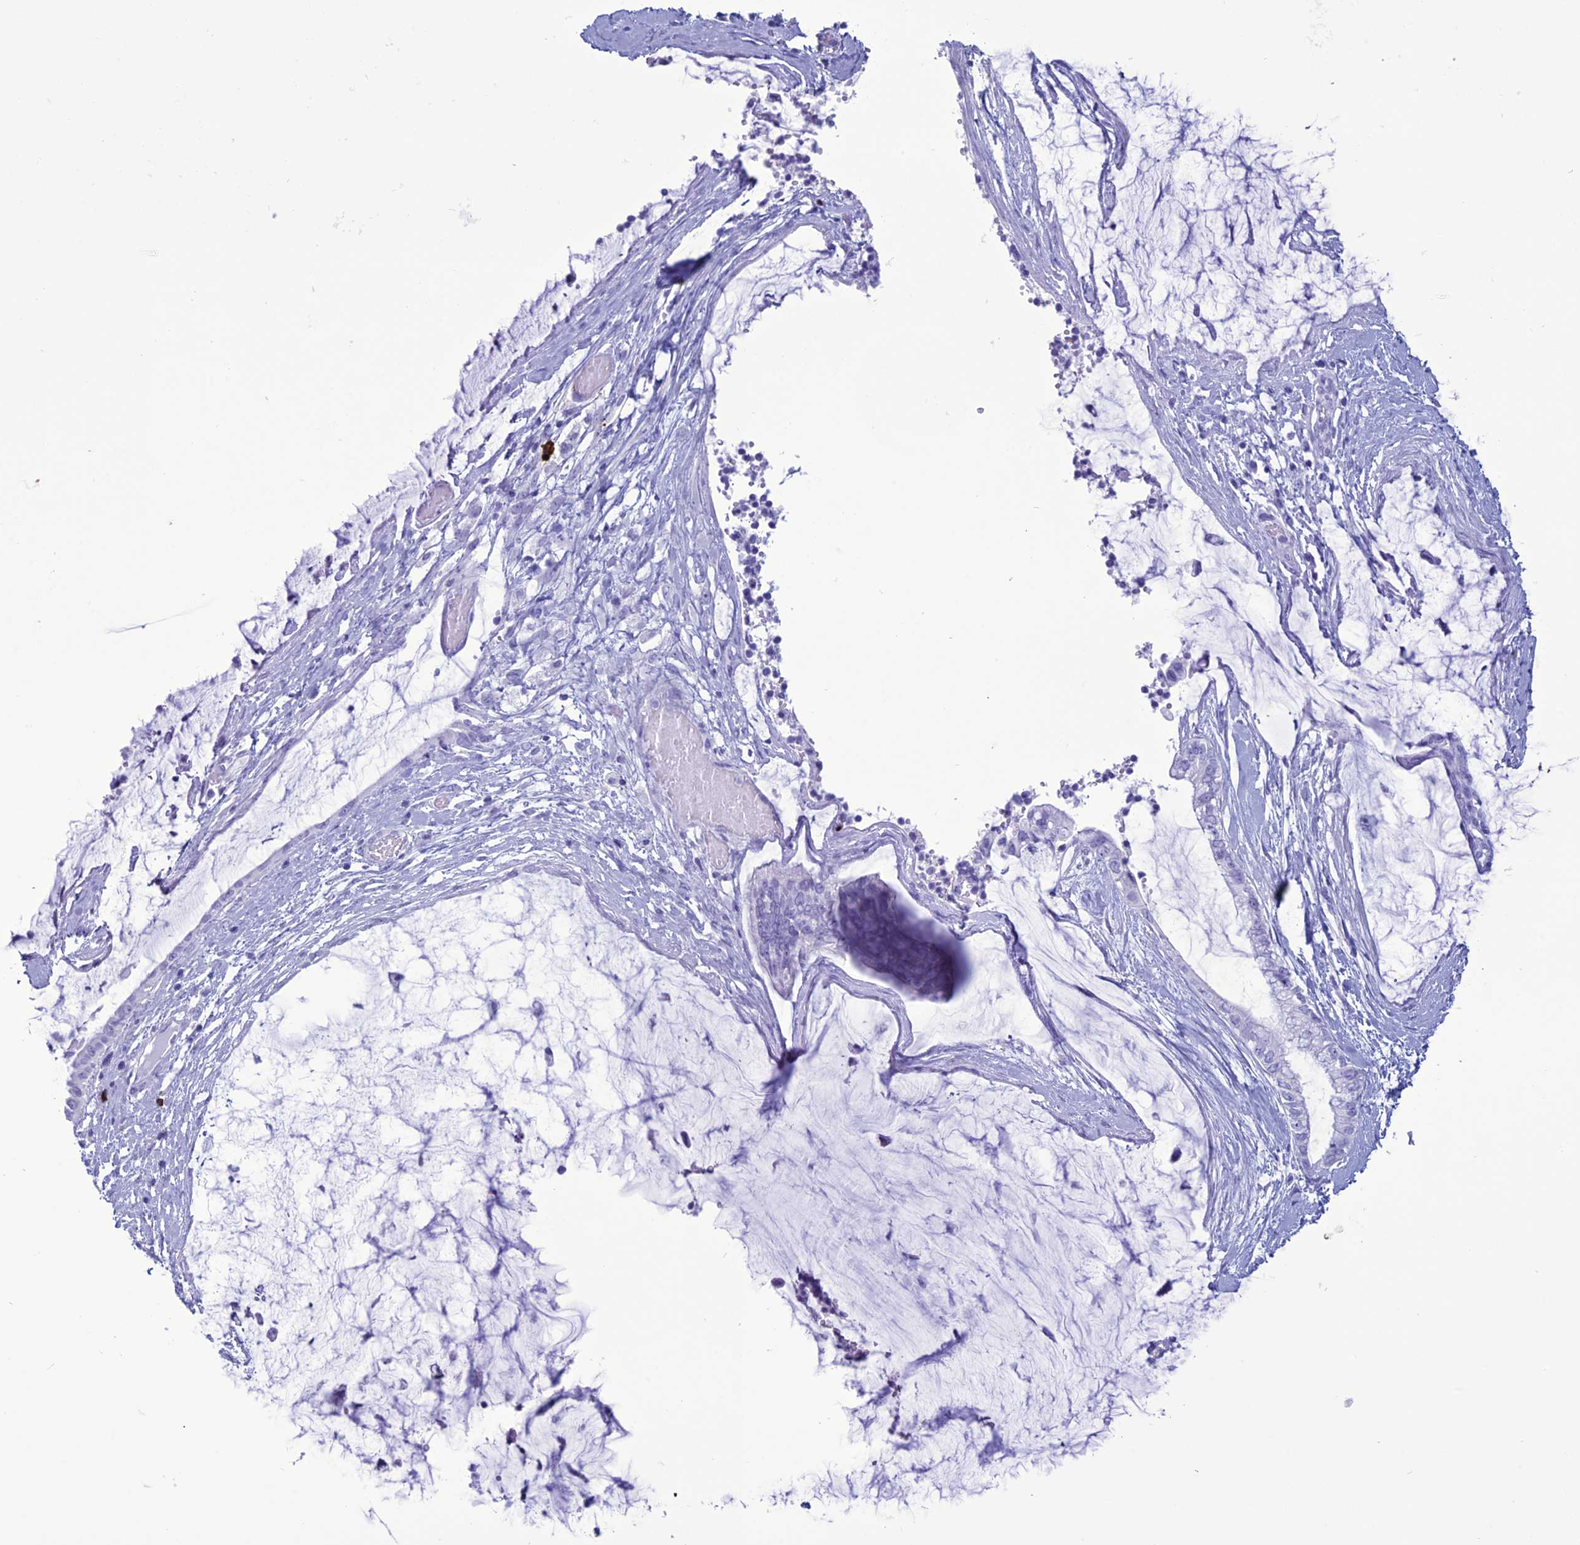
{"staining": {"intensity": "negative", "quantity": "none", "location": "none"}, "tissue": "ovarian cancer", "cell_type": "Tumor cells", "image_type": "cancer", "snomed": [{"axis": "morphology", "description": "Cystadenocarcinoma, mucinous, NOS"}, {"axis": "topography", "description": "Ovary"}], "caption": "Ovarian cancer (mucinous cystadenocarcinoma) was stained to show a protein in brown. There is no significant positivity in tumor cells. The staining is performed using DAB brown chromogen with nuclei counter-stained in using hematoxylin.", "gene": "MZB1", "patient": {"sex": "female", "age": 39}}